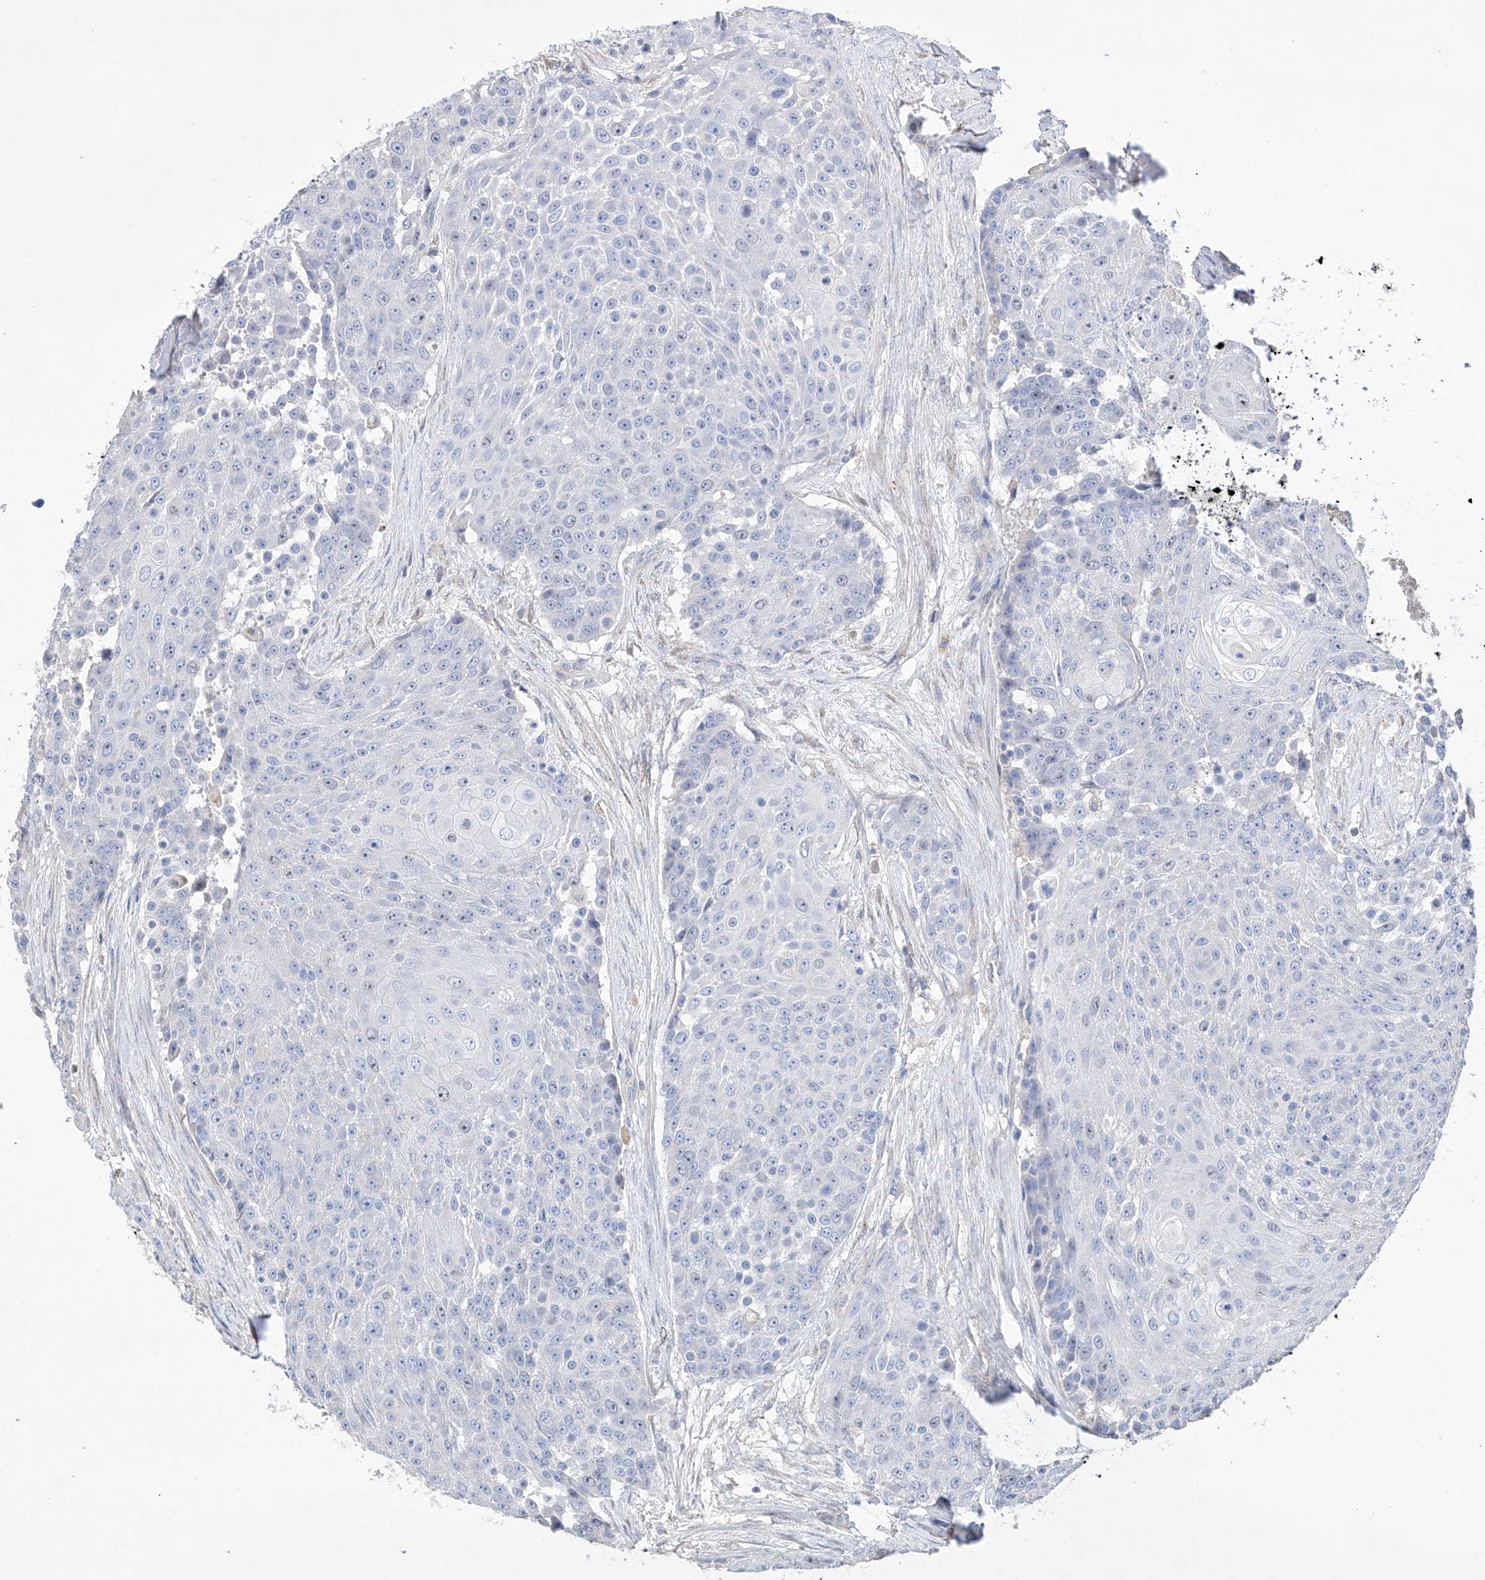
{"staining": {"intensity": "negative", "quantity": "none", "location": "none"}, "tissue": "urothelial cancer", "cell_type": "Tumor cells", "image_type": "cancer", "snomed": [{"axis": "morphology", "description": "Urothelial carcinoma, High grade"}, {"axis": "topography", "description": "Urinary bladder"}], "caption": "Tumor cells are negative for protein expression in human high-grade urothelial carcinoma.", "gene": "AFG1L", "patient": {"sex": "female", "age": 63}}